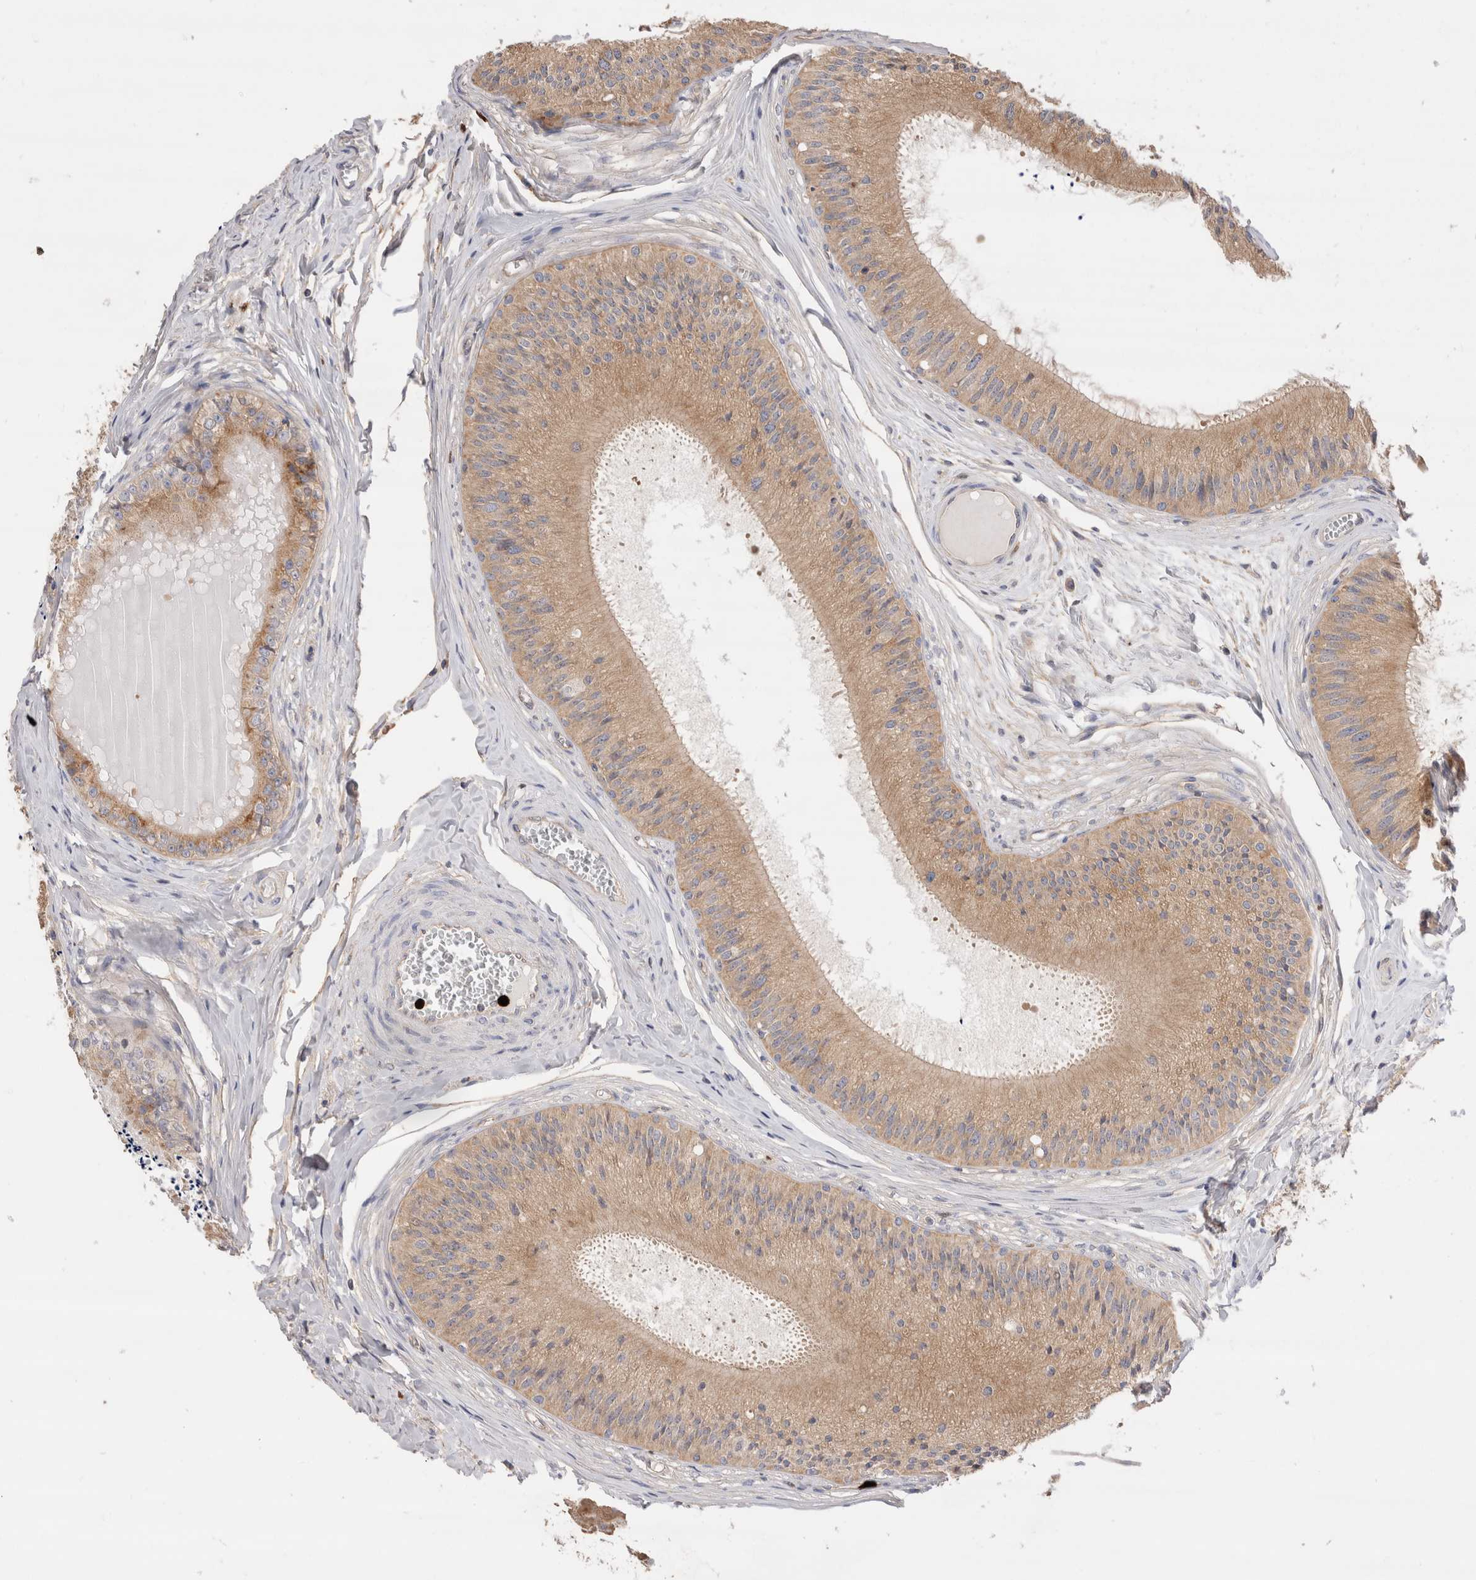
{"staining": {"intensity": "moderate", "quantity": ">75%", "location": "cytoplasmic/membranous"}, "tissue": "epididymis", "cell_type": "Glandular cells", "image_type": "normal", "snomed": [{"axis": "morphology", "description": "Normal tissue, NOS"}, {"axis": "topography", "description": "Epididymis"}], "caption": "Moderate cytoplasmic/membranous protein staining is identified in about >75% of glandular cells in epididymis. (IHC, brightfield microscopy, high magnification).", "gene": "NXT2", "patient": {"sex": "male", "age": 31}}